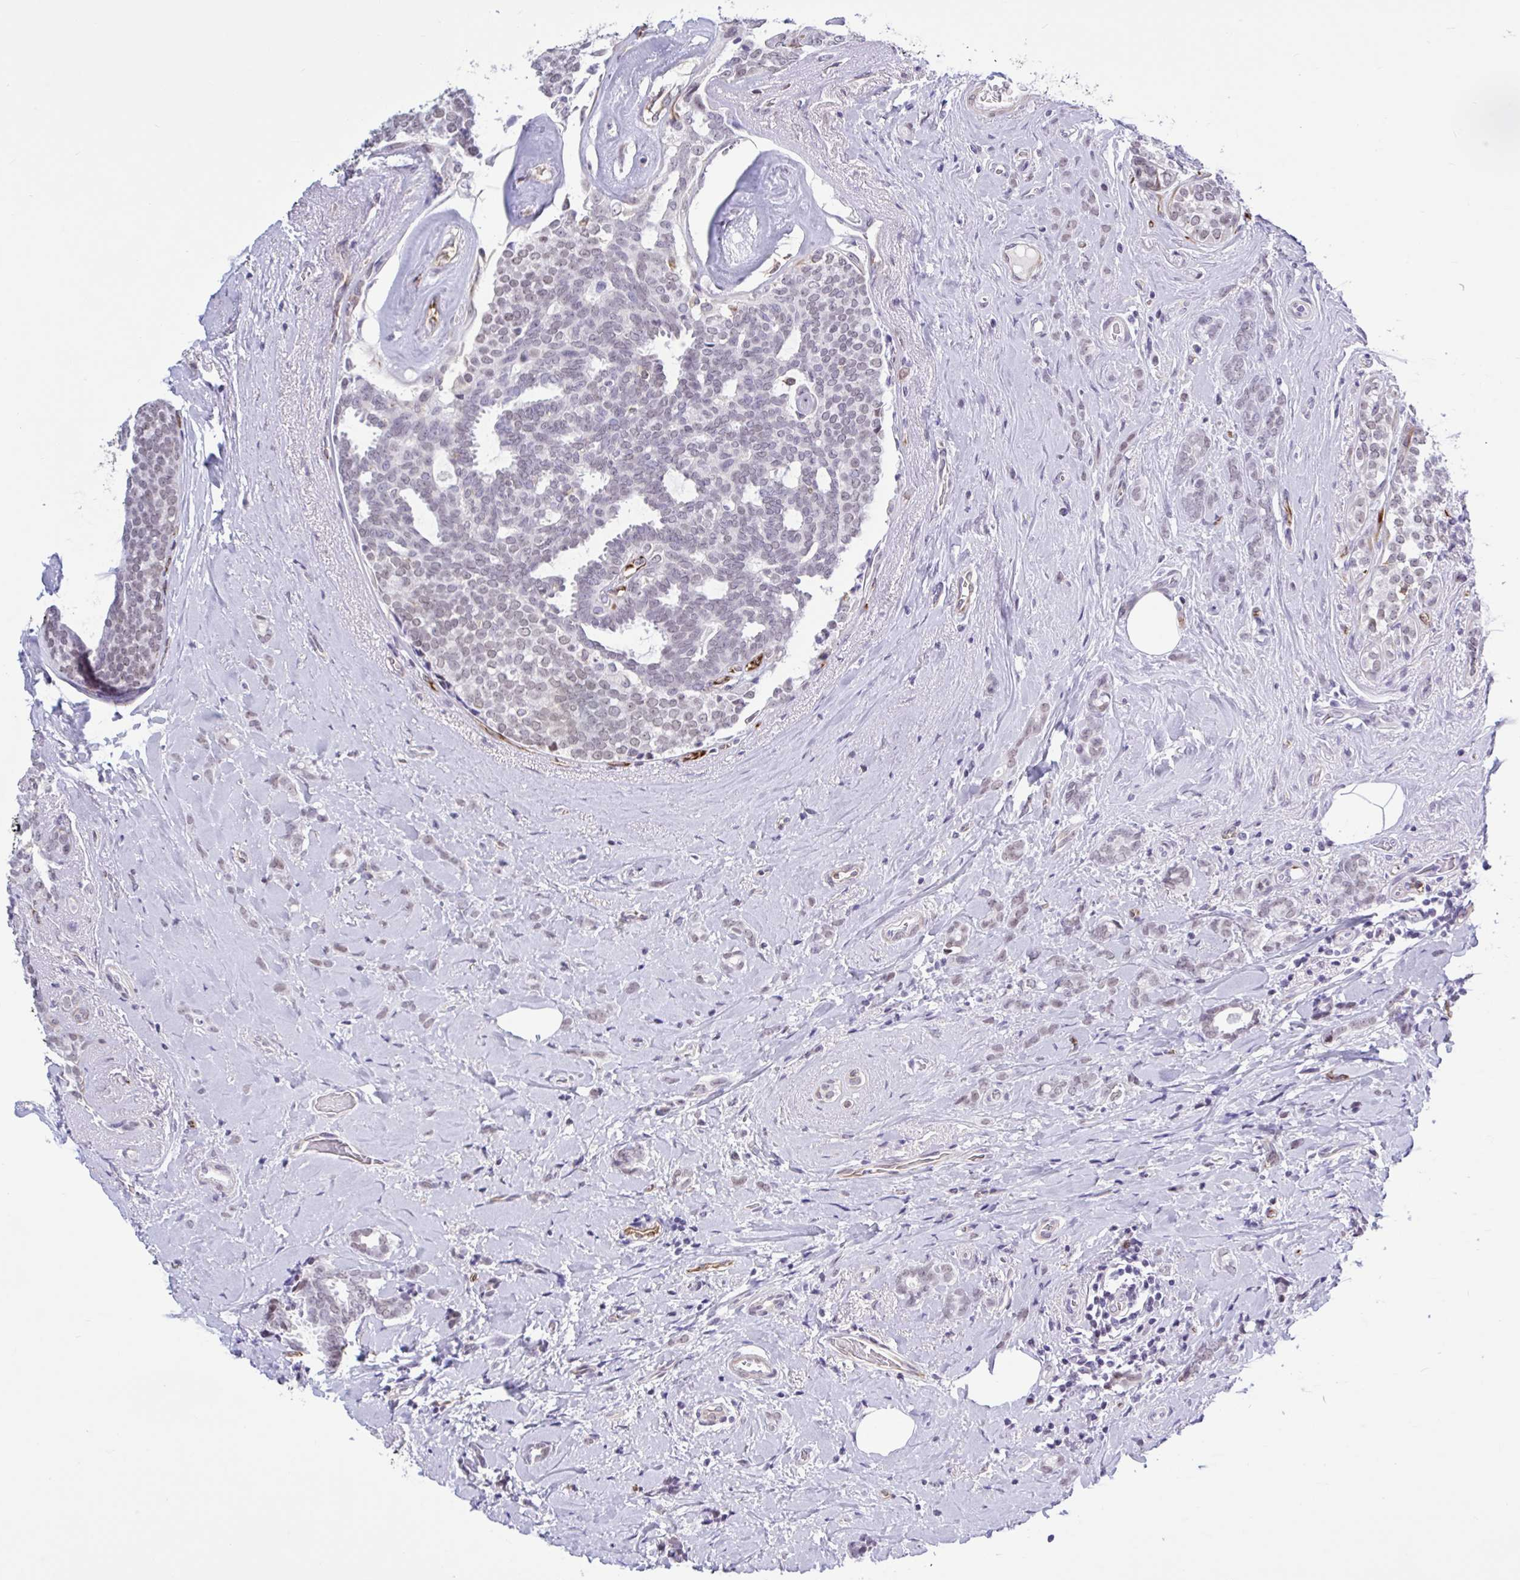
{"staining": {"intensity": "negative", "quantity": "none", "location": "none"}, "tissue": "breast cancer", "cell_type": "Tumor cells", "image_type": "cancer", "snomed": [{"axis": "morphology", "description": "Intraductal carcinoma, in situ"}, {"axis": "morphology", "description": "Duct carcinoma"}, {"axis": "morphology", "description": "Lobular carcinoma, in situ"}, {"axis": "topography", "description": "Breast"}], "caption": "High power microscopy image of an immunohistochemistry micrograph of breast cancer, revealing no significant expression in tumor cells.", "gene": "EML1", "patient": {"sex": "female", "age": 44}}